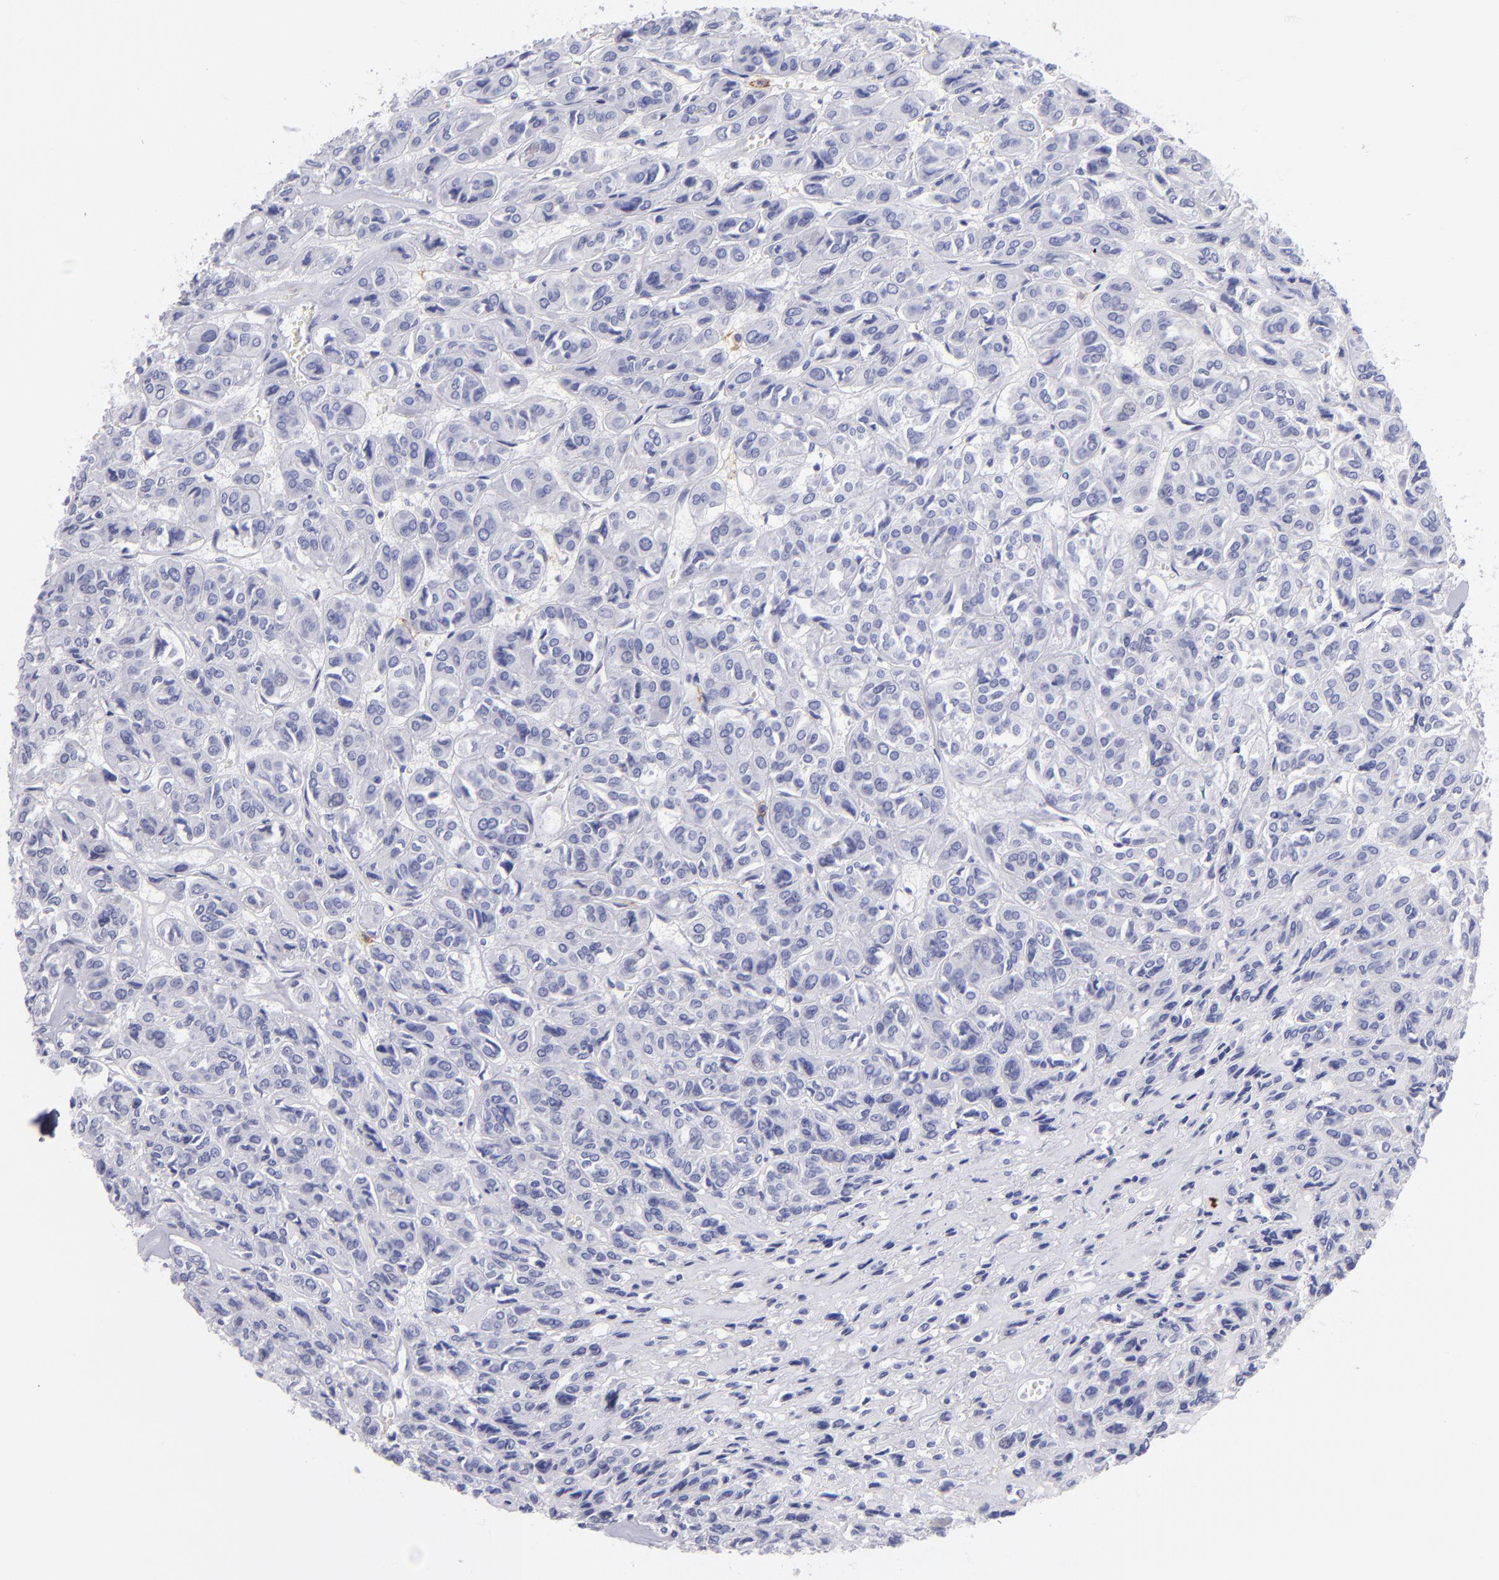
{"staining": {"intensity": "negative", "quantity": "none", "location": "none"}, "tissue": "thyroid cancer", "cell_type": "Tumor cells", "image_type": "cancer", "snomed": [{"axis": "morphology", "description": "Follicular adenoma carcinoma, NOS"}, {"axis": "topography", "description": "Thyroid gland"}], "caption": "Human thyroid follicular adenoma carcinoma stained for a protein using immunohistochemistry exhibits no expression in tumor cells.", "gene": "CD82", "patient": {"sex": "female", "age": 71}}